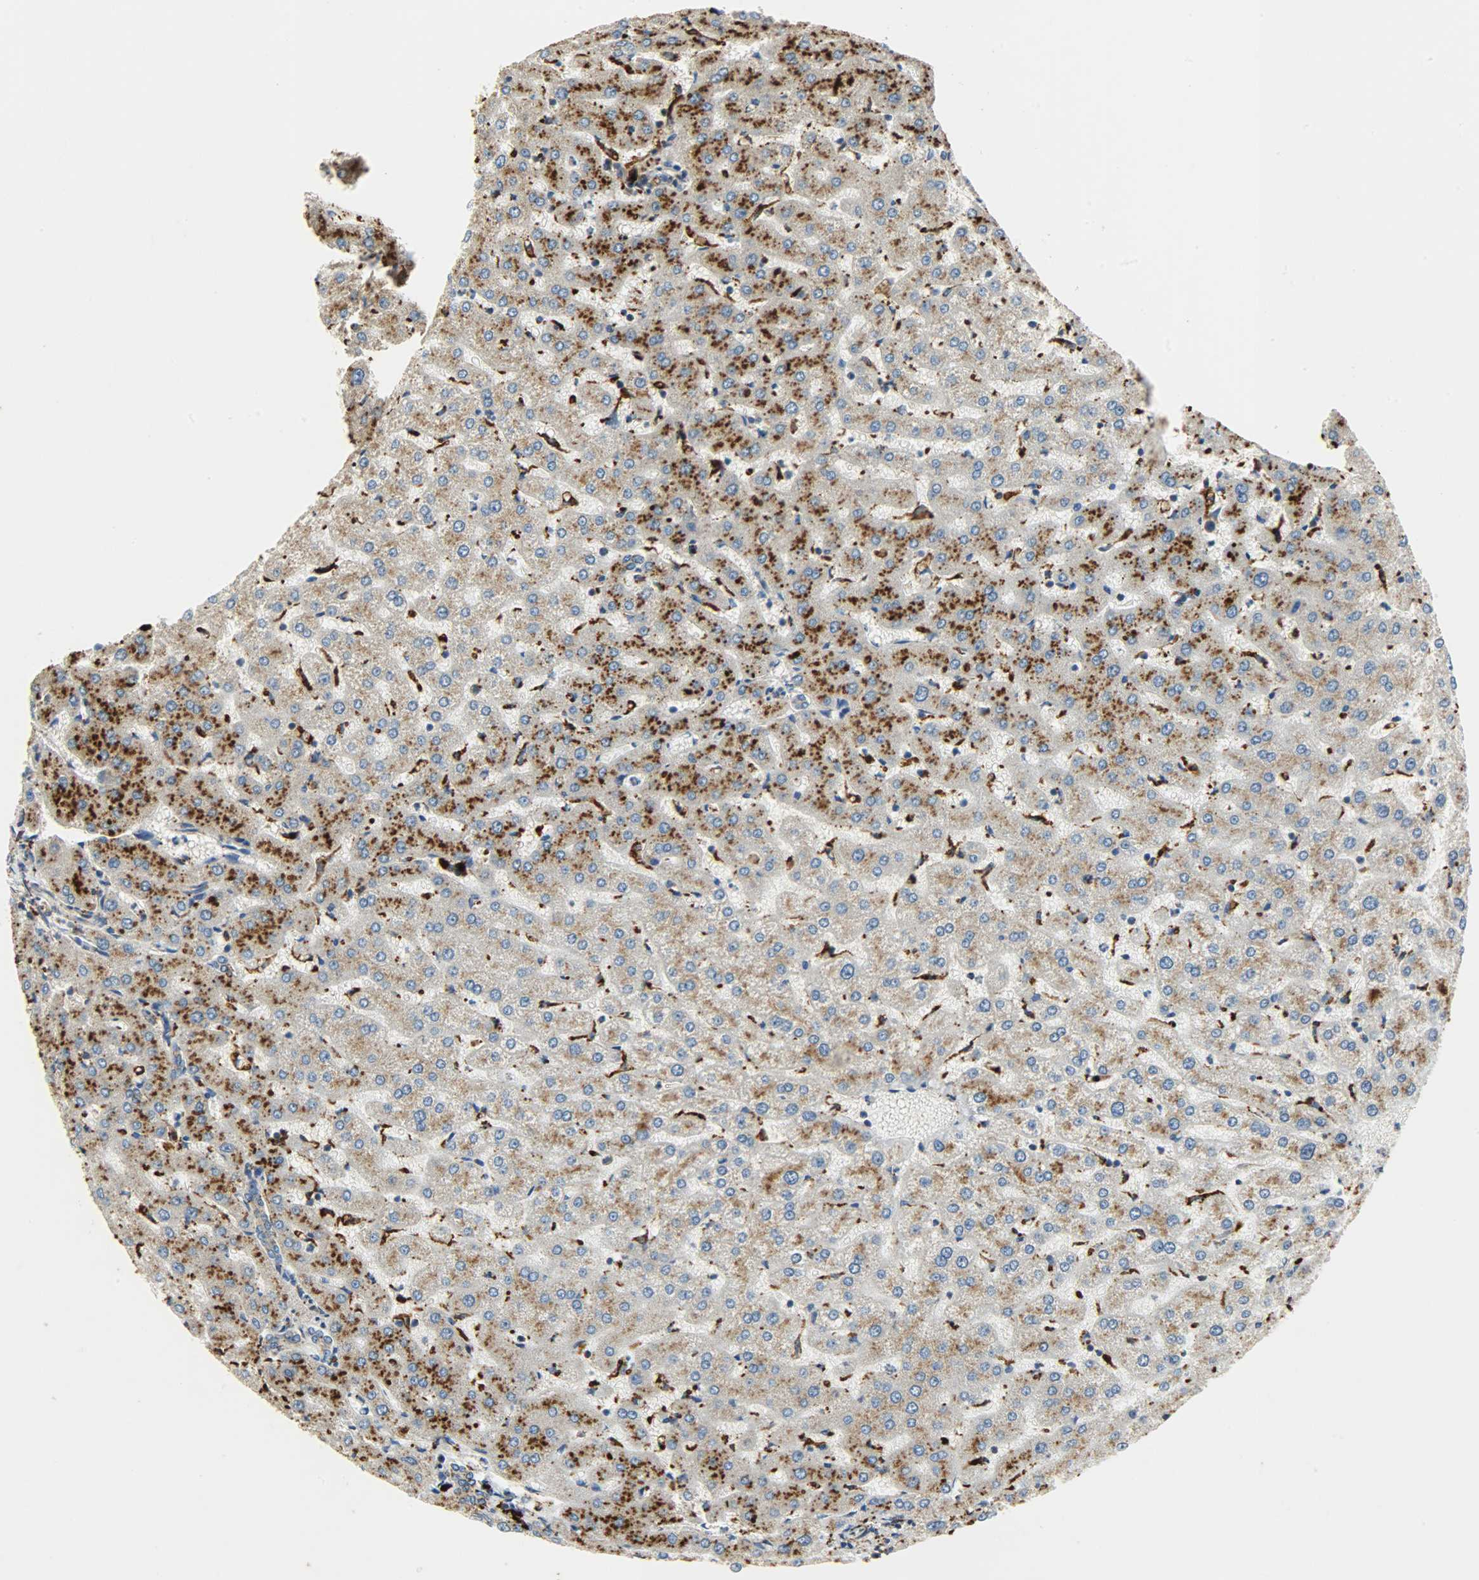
{"staining": {"intensity": "moderate", "quantity": ">75%", "location": "cytoplasmic/membranous"}, "tissue": "liver", "cell_type": "Cholangiocytes", "image_type": "normal", "snomed": [{"axis": "morphology", "description": "Normal tissue, NOS"}, {"axis": "morphology", "description": "Fibrosis, NOS"}, {"axis": "topography", "description": "Liver"}], "caption": "Approximately >75% of cholangiocytes in normal human liver demonstrate moderate cytoplasmic/membranous protein positivity as visualized by brown immunohistochemical staining.", "gene": "ASAH1", "patient": {"sex": "female", "age": 29}}